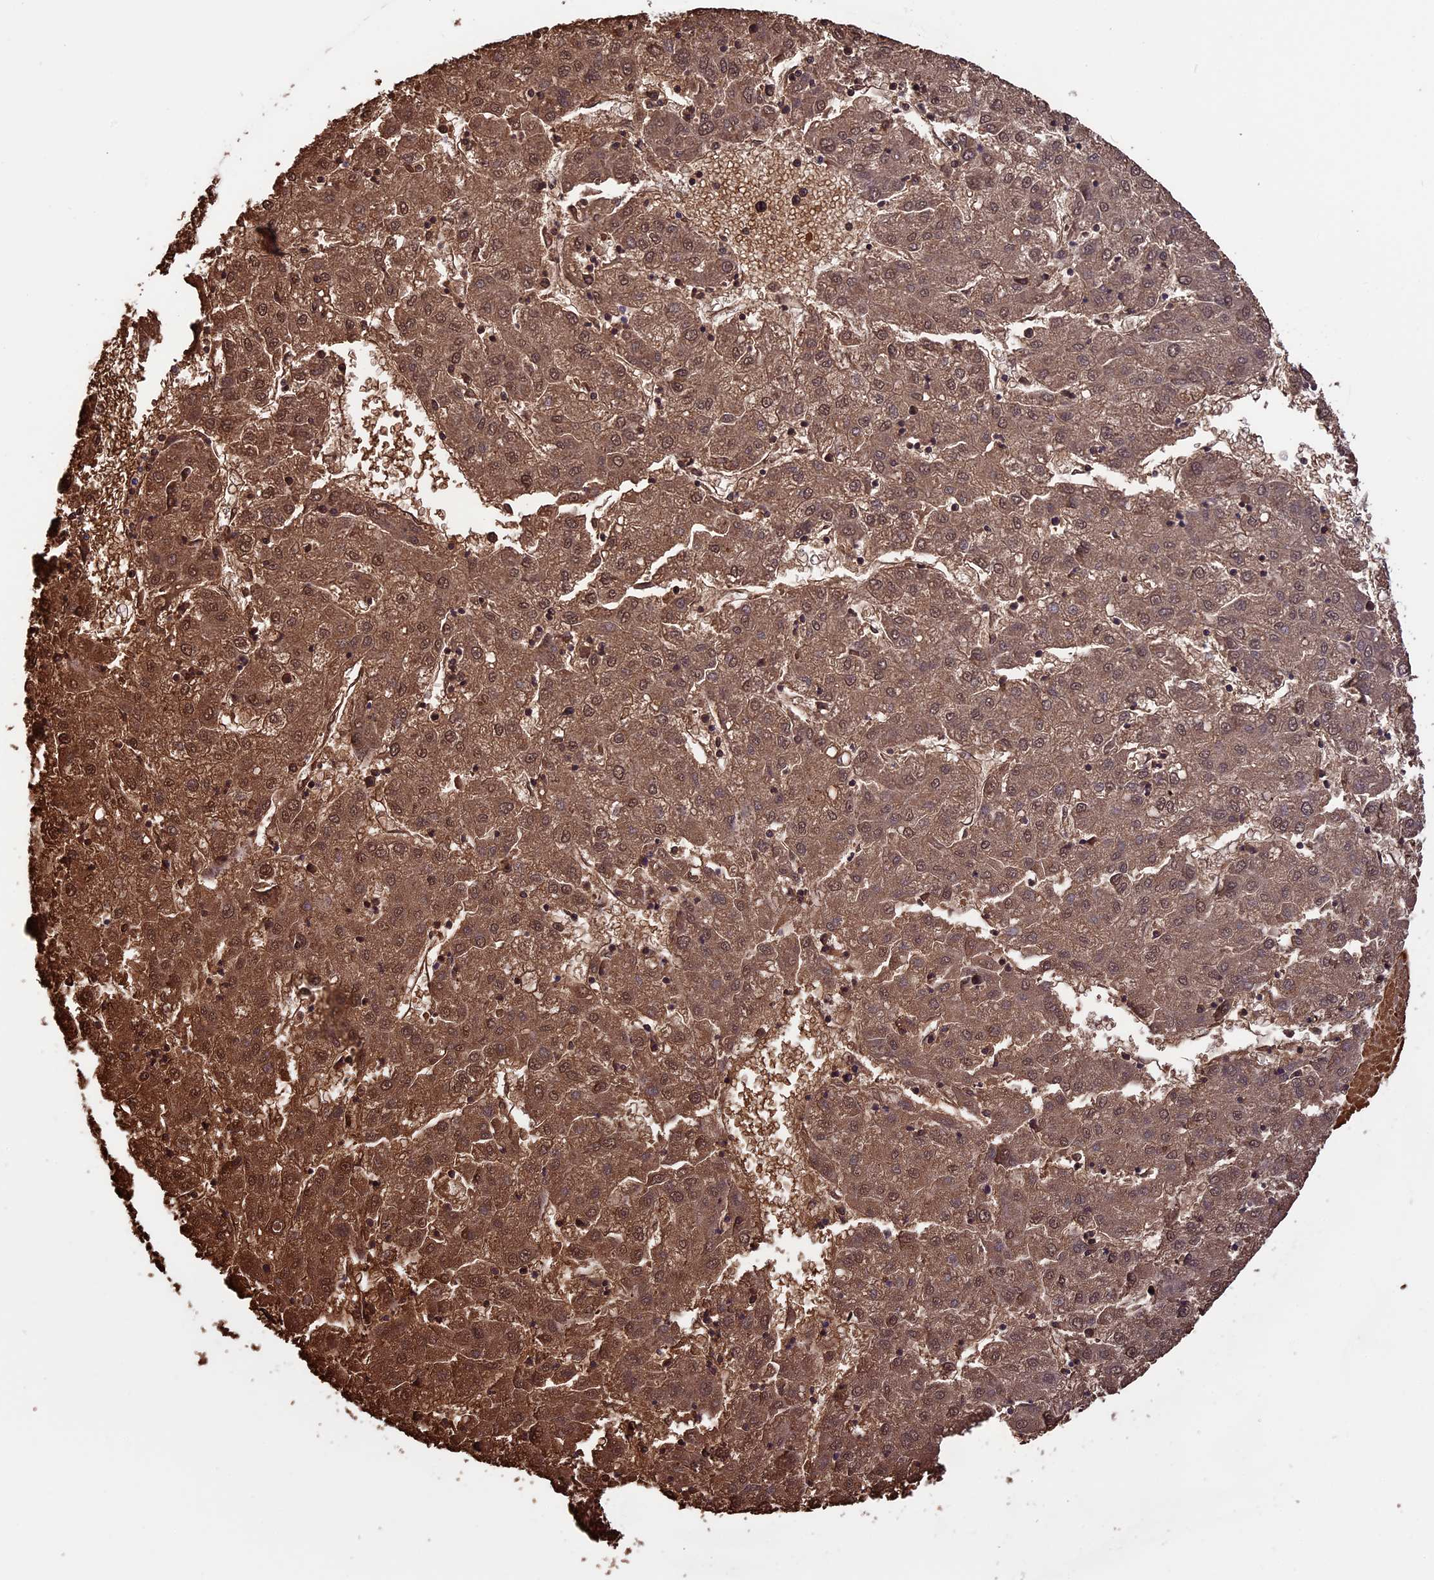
{"staining": {"intensity": "moderate", "quantity": ">75%", "location": "cytoplasmic/membranous,nuclear"}, "tissue": "liver cancer", "cell_type": "Tumor cells", "image_type": "cancer", "snomed": [{"axis": "morphology", "description": "Carcinoma, Hepatocellular, NOS"}, {"axis": "topography", "description": "Liver"}], "caption": "Immunohistochemistry (IHC) of liver cancer (hepatocellular carcinoma) demonstrates medium levels of moderate cytoplasmic/membranous and nuclear staining in about >75% of tumor cells.", "gene": "MPHOSPH8", "patient": {"sex": "male", "age": 72}}